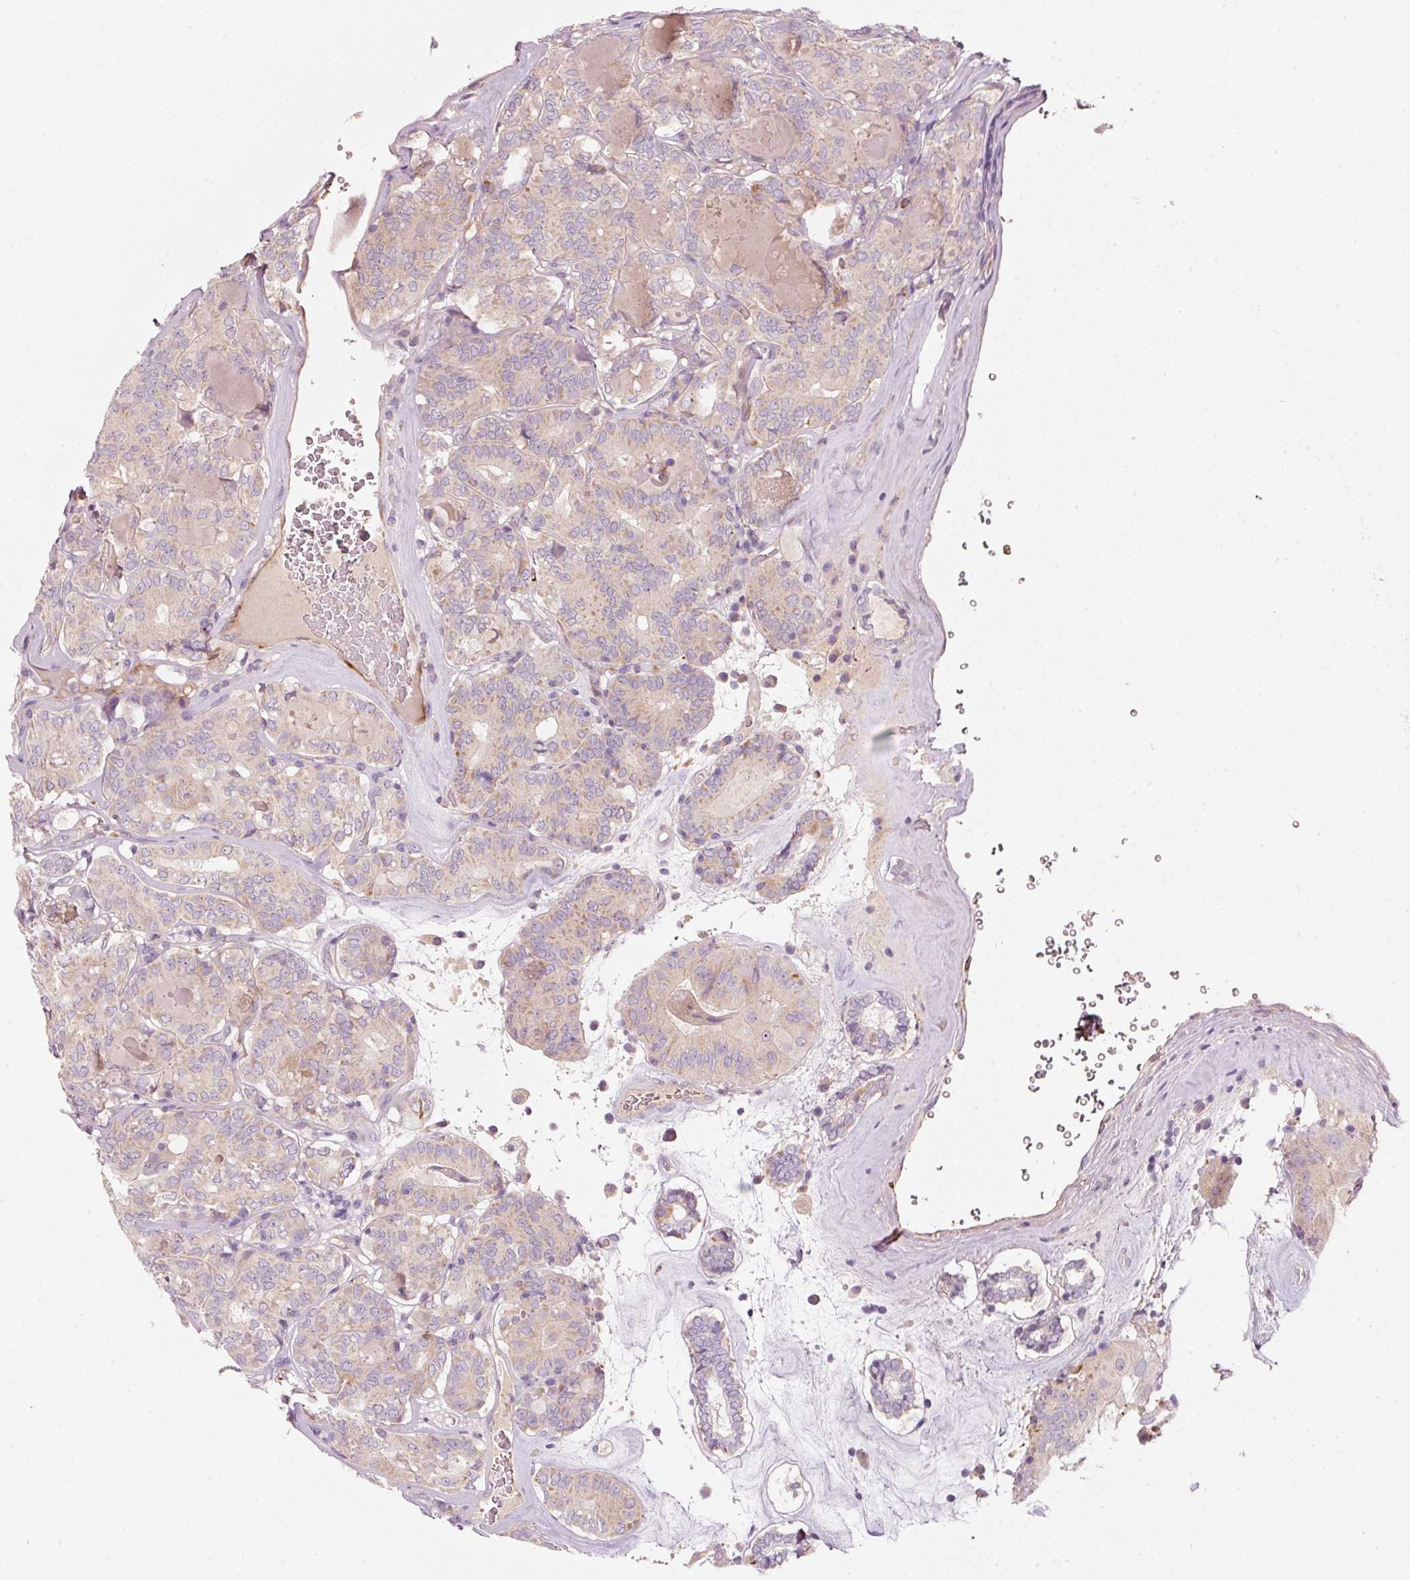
{"staining": {"intensity": "weak", "quantity": "<25%", "location": "cytoplasmic/membranous"}, "tissue": "thyroid cancer", "cell_type": "Tumor cells", "image_type": "cancer", "snomed": [{"axis": "morphology", "description": "Papillary adenocarcinoma, NOS"}, {"axis": "topography", "description": "Thyroid gland"}], "caption": "Histopathology image shows no significant protein positivity in tumor cells of thyroid cancer. (DAB (3,3'-diaminobenzidine) immunohistochemistry (IHC) with hematoxylin counter stain).", "gene": "KLHL21", "patient": {"sex": "female", "age": 72}}